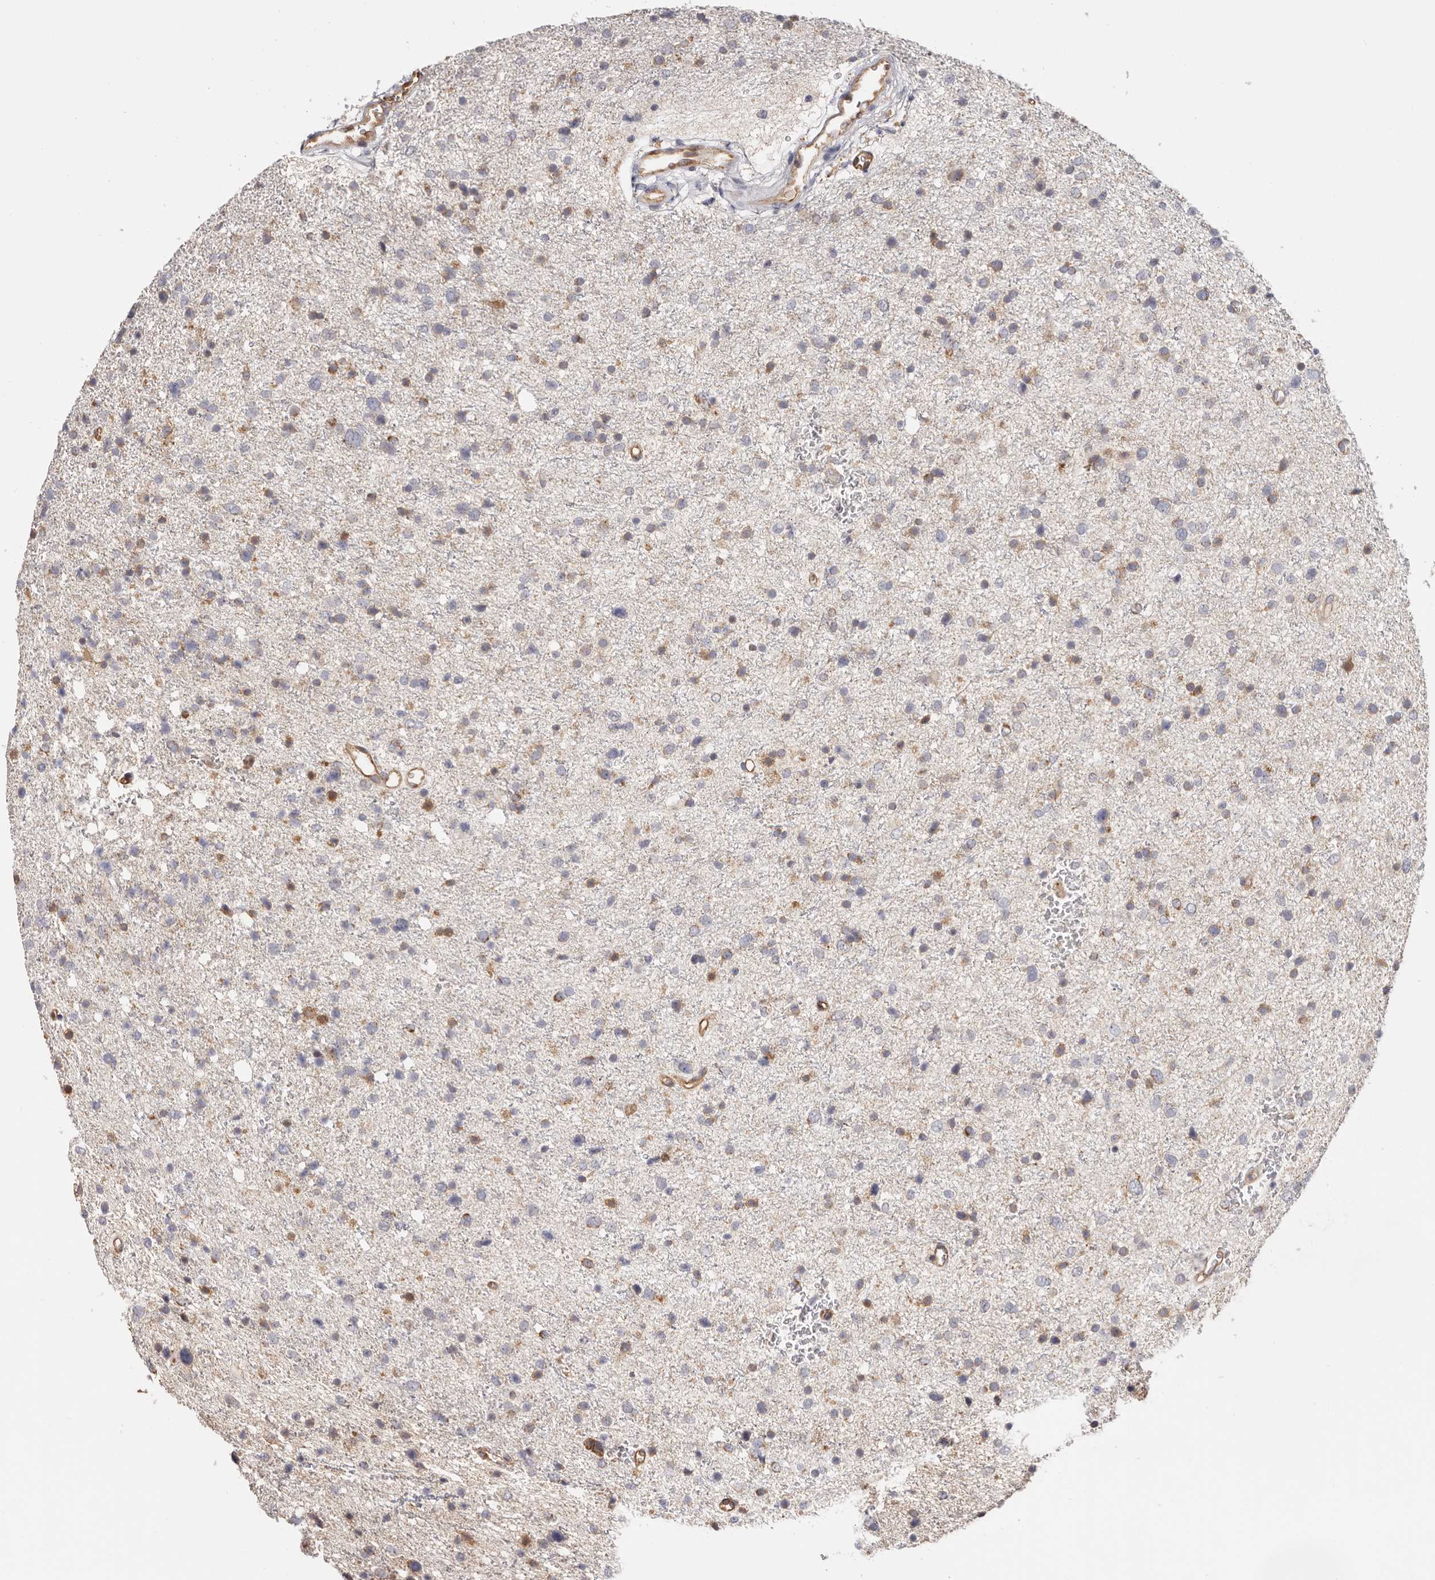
{"staining": {"intensity": "weak", "quantity": "25%-75%", "location": "cytoplasmic/membranous"}, "tissue": "glioma", "cell_type": "Tumor cells", "image_type": "cancer", "snomed": [{"axis": "morphology", "description": "Glioma, malignant, Low grade"}, {"axis": "topography", "description": "Brain"}], "caption": "This is an image of immunohistochemistry staining of glioma, which shows weak expression in the cytoplasmic/membranous of tumor cells.", "gene": "LAP3", "patient": {"sex": "female", "age": 37}}